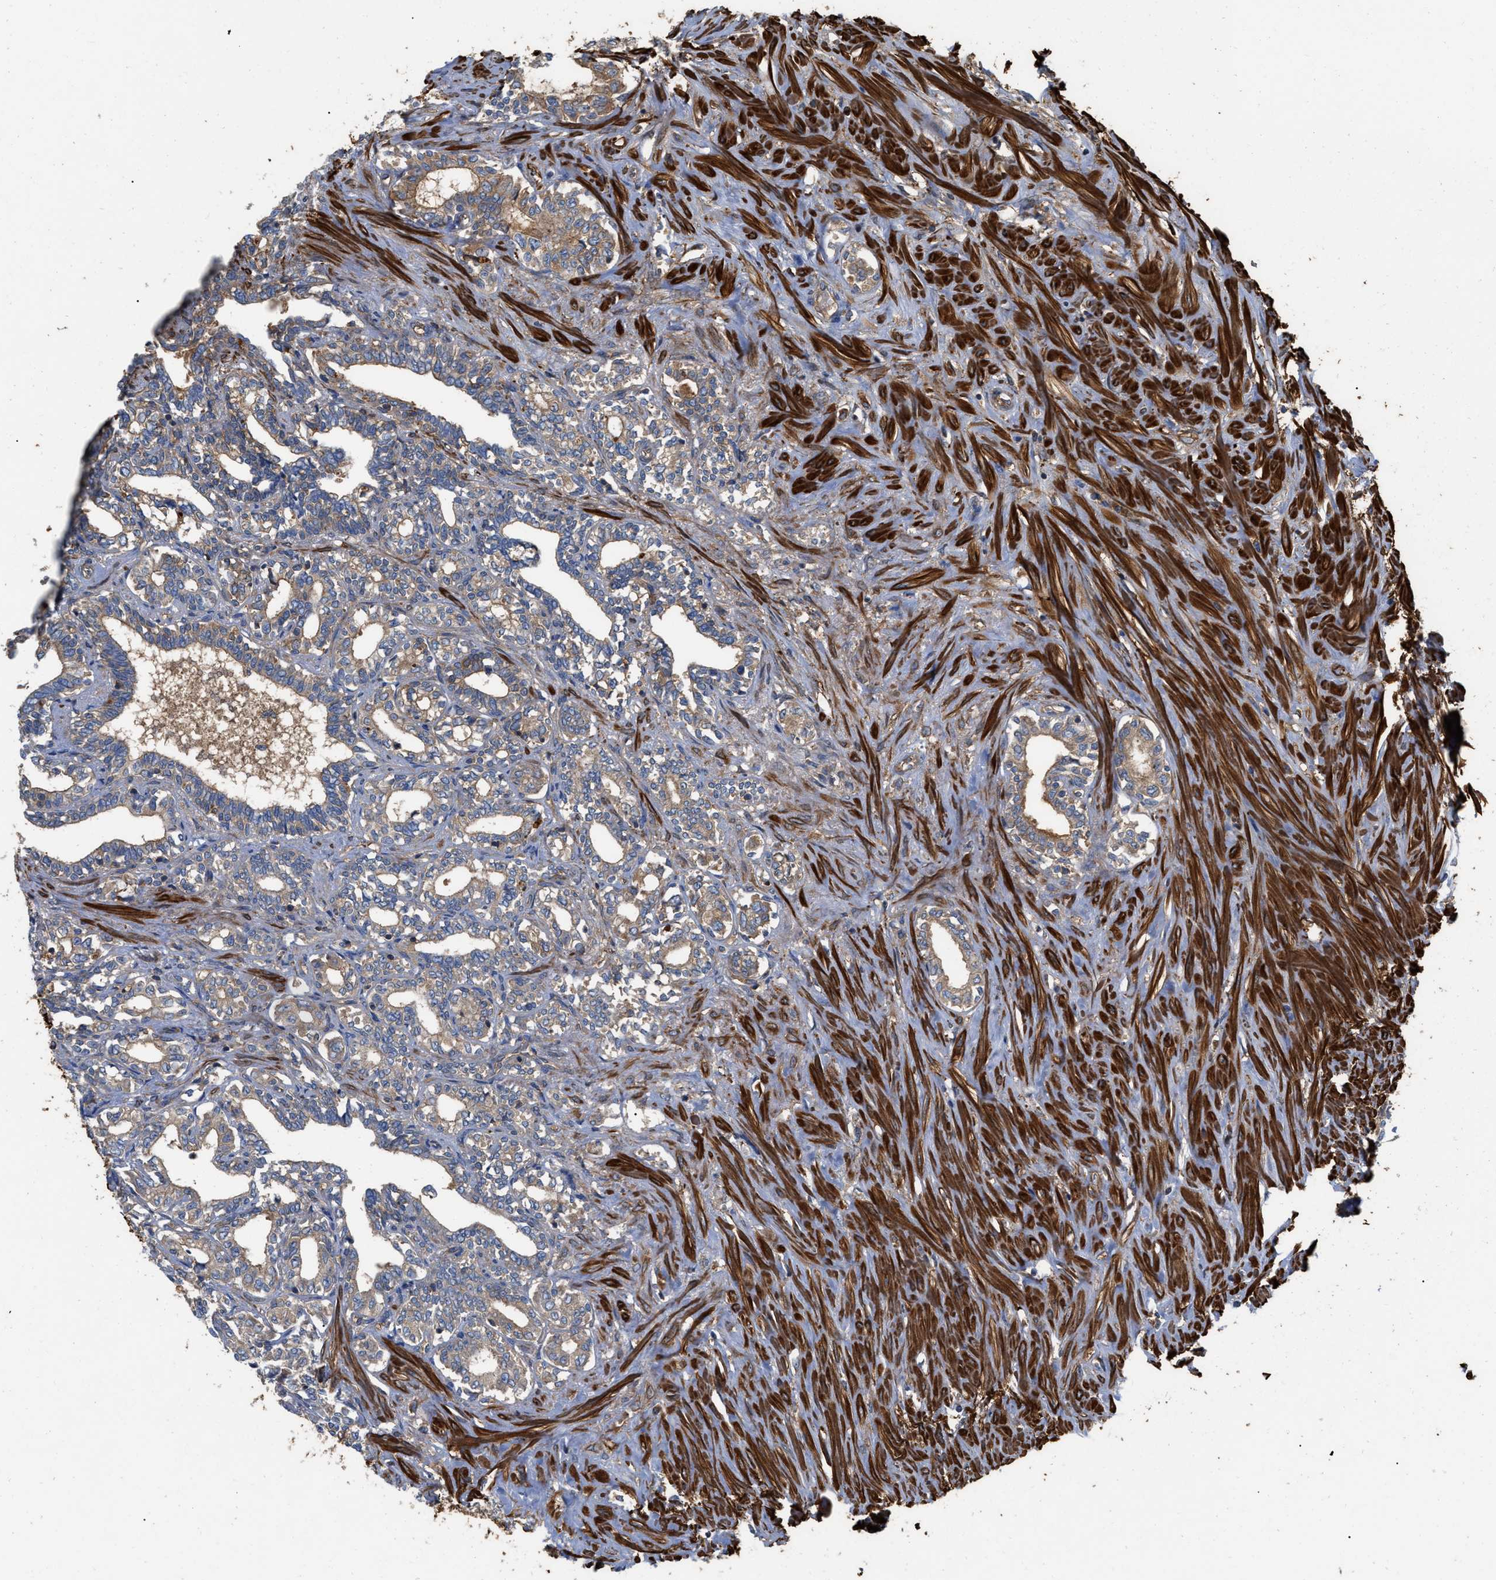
{"staining": {"intensity": "weak", "quantity": ">75%", "location": "cytoplasmic/membranous"}, "tissue": "seminal vesicle", "cell_type": "Glandular cells", "image_type": "normal", "snomed": [{"axis": "morphology", "description": "Normal tissue, NOS"}, {"axis": "topography", "description": "Seminal veicle"}], "caption": "Protein expression analysis of benign seminal vesicle exhibits weak cytoplasmic/membranous expression in about >75% of glandular cells. (DAB (3,3'-diaminobenzidine) IHC, brown staining for protein, blue staining for nuclei).", "gene": "RABEP1", "patient": {"sex": "male", "age": 63}}